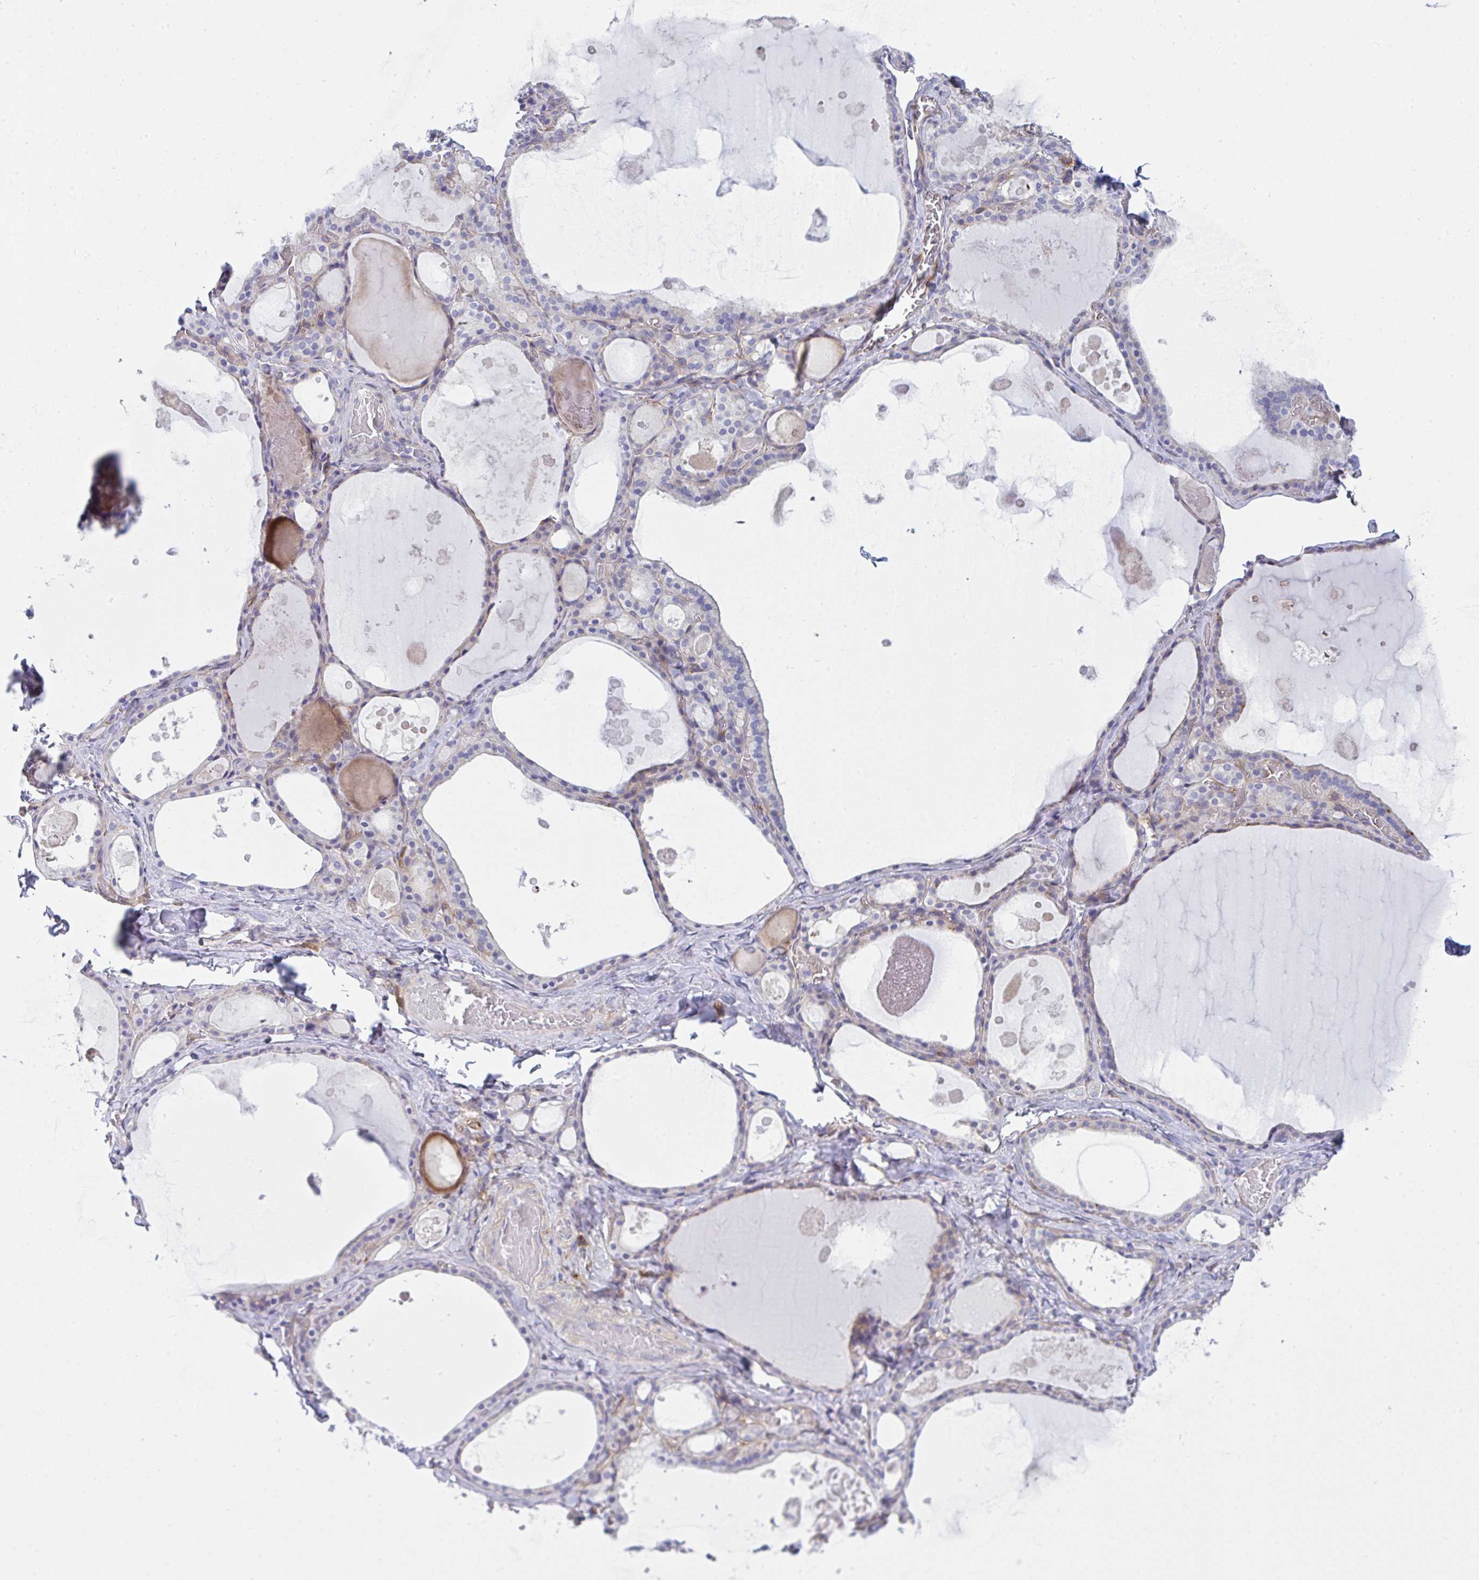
{"staining": {"intensity": "weak", "quantity": "<25%", "location": "cytoplasmic/membranous"}, "tissue": "thyroid gland", "cell_type": "Glandular cells", "image_type": "normal", "snomed": [{"axis": "morphology", "description": "Normal tissue, NOS"}, {"axis": "topography", "description": "Thyroid gland"}], "caption": "Glandular cells are negative for brown protein staining in normal thyroid gland.", "gene": "GAB1", "patient": {"sex": "male", "age": 56}}